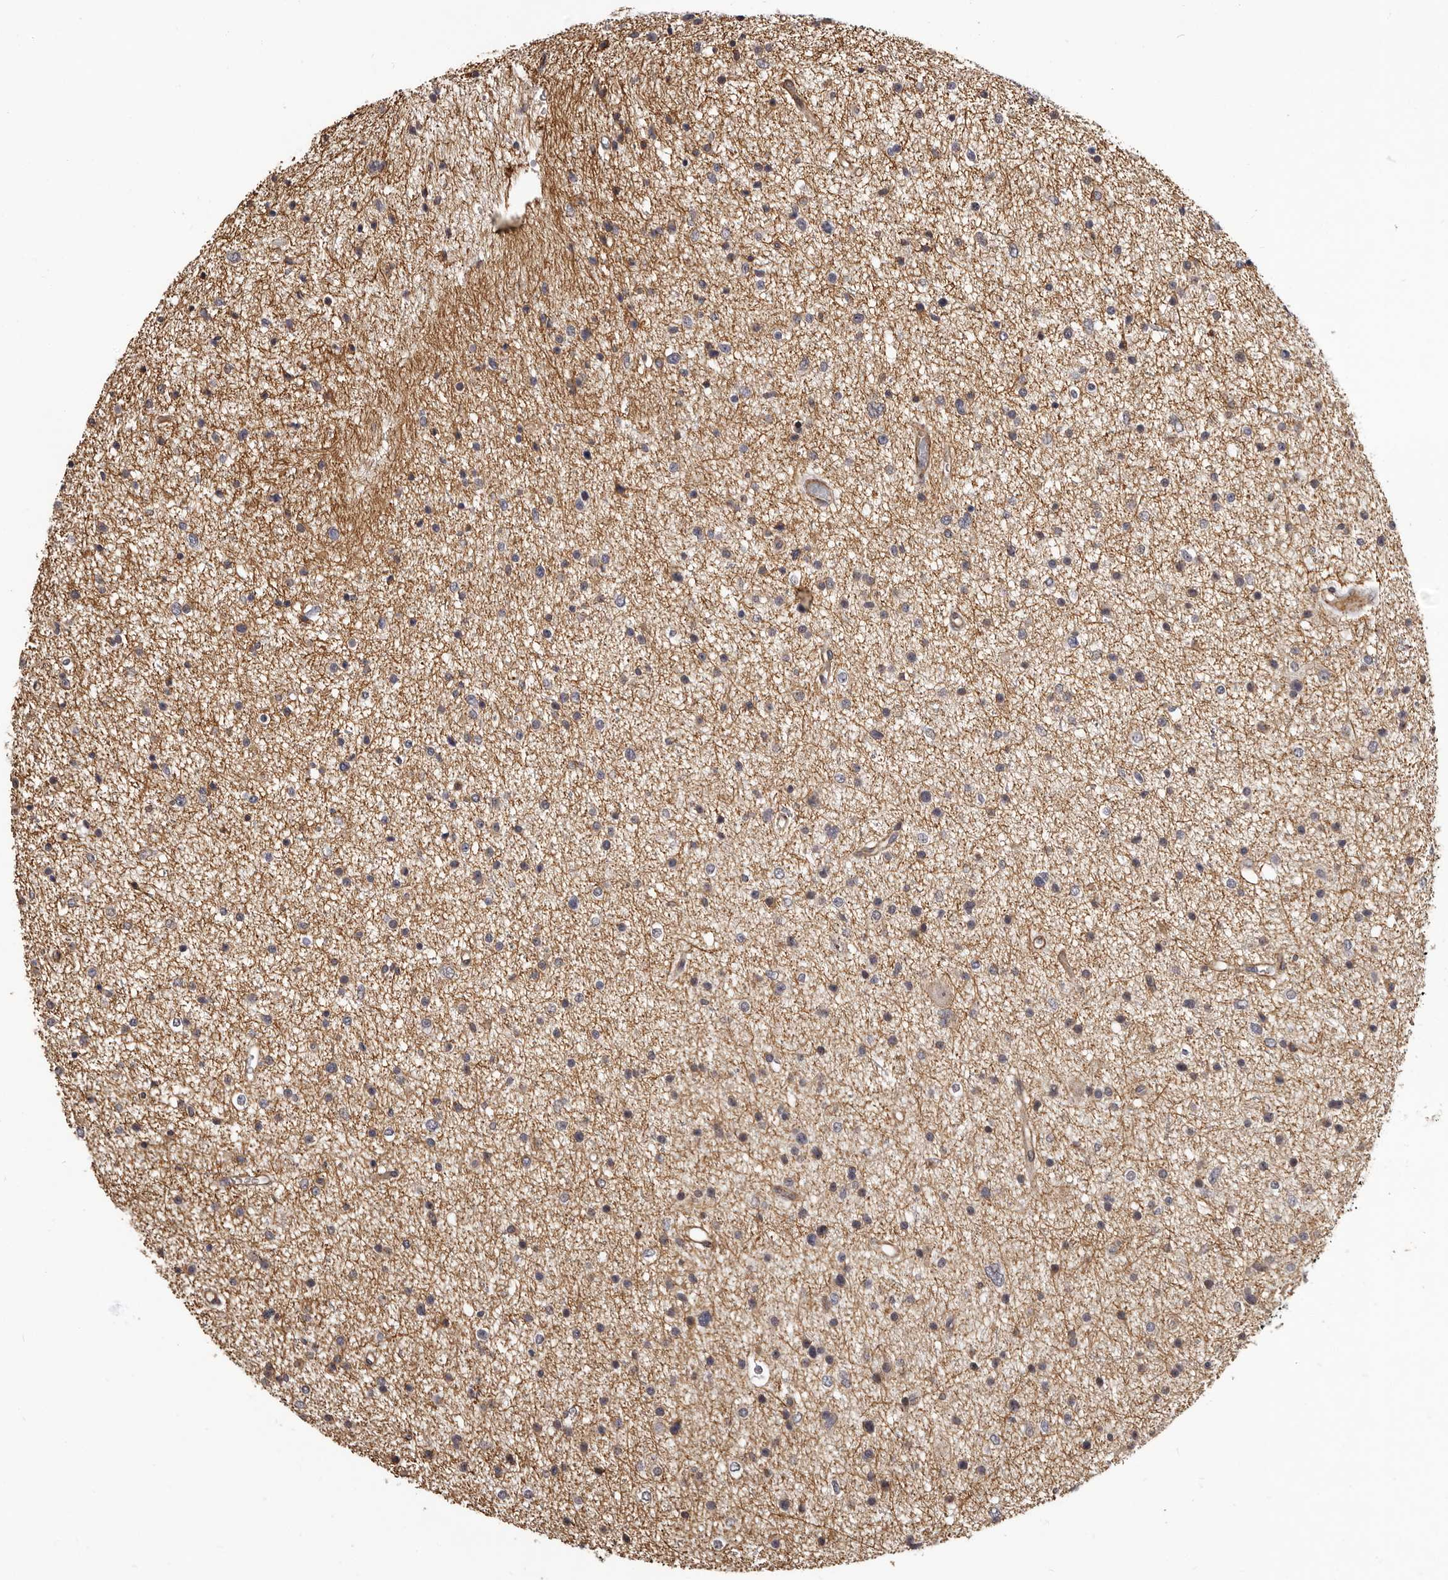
{"staining": {"intensity": "negative", "quantity": "none", "location": "none"}, "tissue": "glioma", "cell_type": "Tumor cells", "image_type": "cancer", "snomed": [{"axis": "morphology", "description": "Glioma, malignant, Low grade"}, {"axis": "topography", "description": "Brain"}], "caption": "This micrograph is of malignant low-grade glioma stained with immunohistochemistry to label a protein in brown with the nuclei are counter-stained blue. There is no staining in tumor cells. (Brightfield microscopy of DAB (3,3'-diaminobenzidine) immunohistochemistry (IHC) at high magnification).", "gene": "SLITRK6", "patient": {"sex": "female", "age": 37}}